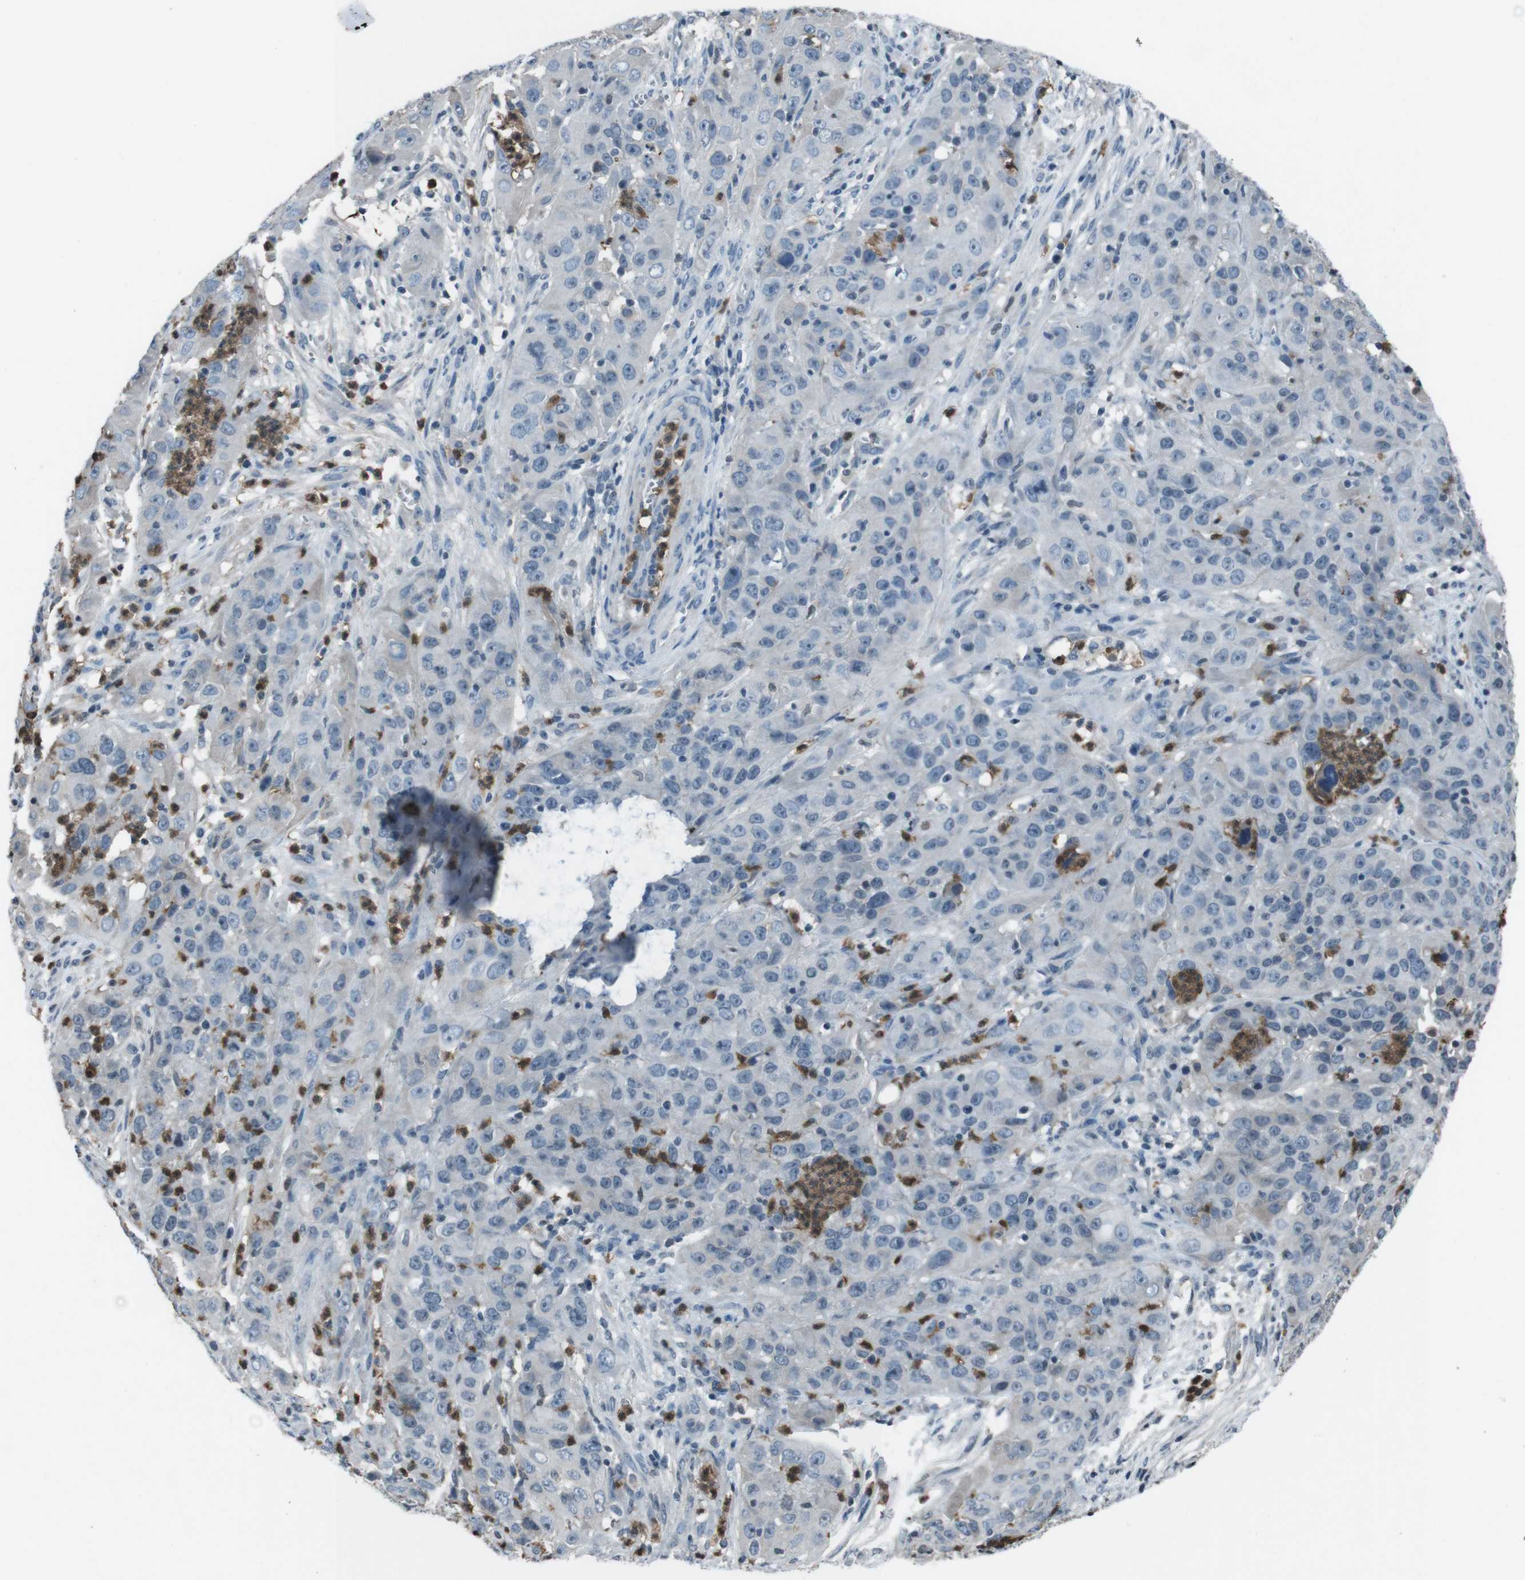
{"staining": {"intensity": "negative", "quantity": "none", "location": "none"}, "tissue": "cervical cancer", "cell_type": "Tumor cells", "image_type": "cancer", "snomed": [{"axis": "morphology", "description": "Squamous cell carcinoma, NOS"}, {"axis": "topography", "description": "Cervix"}], "caption": "IHC micrograph of neoplastic tissue: human cervical cancer (squamous cell carcinoma) stained with DAB exhibits no significant protein staining in tumor cells.", "gene": "UGT1A6", "patient": {"sex": "female", "age": 32}}